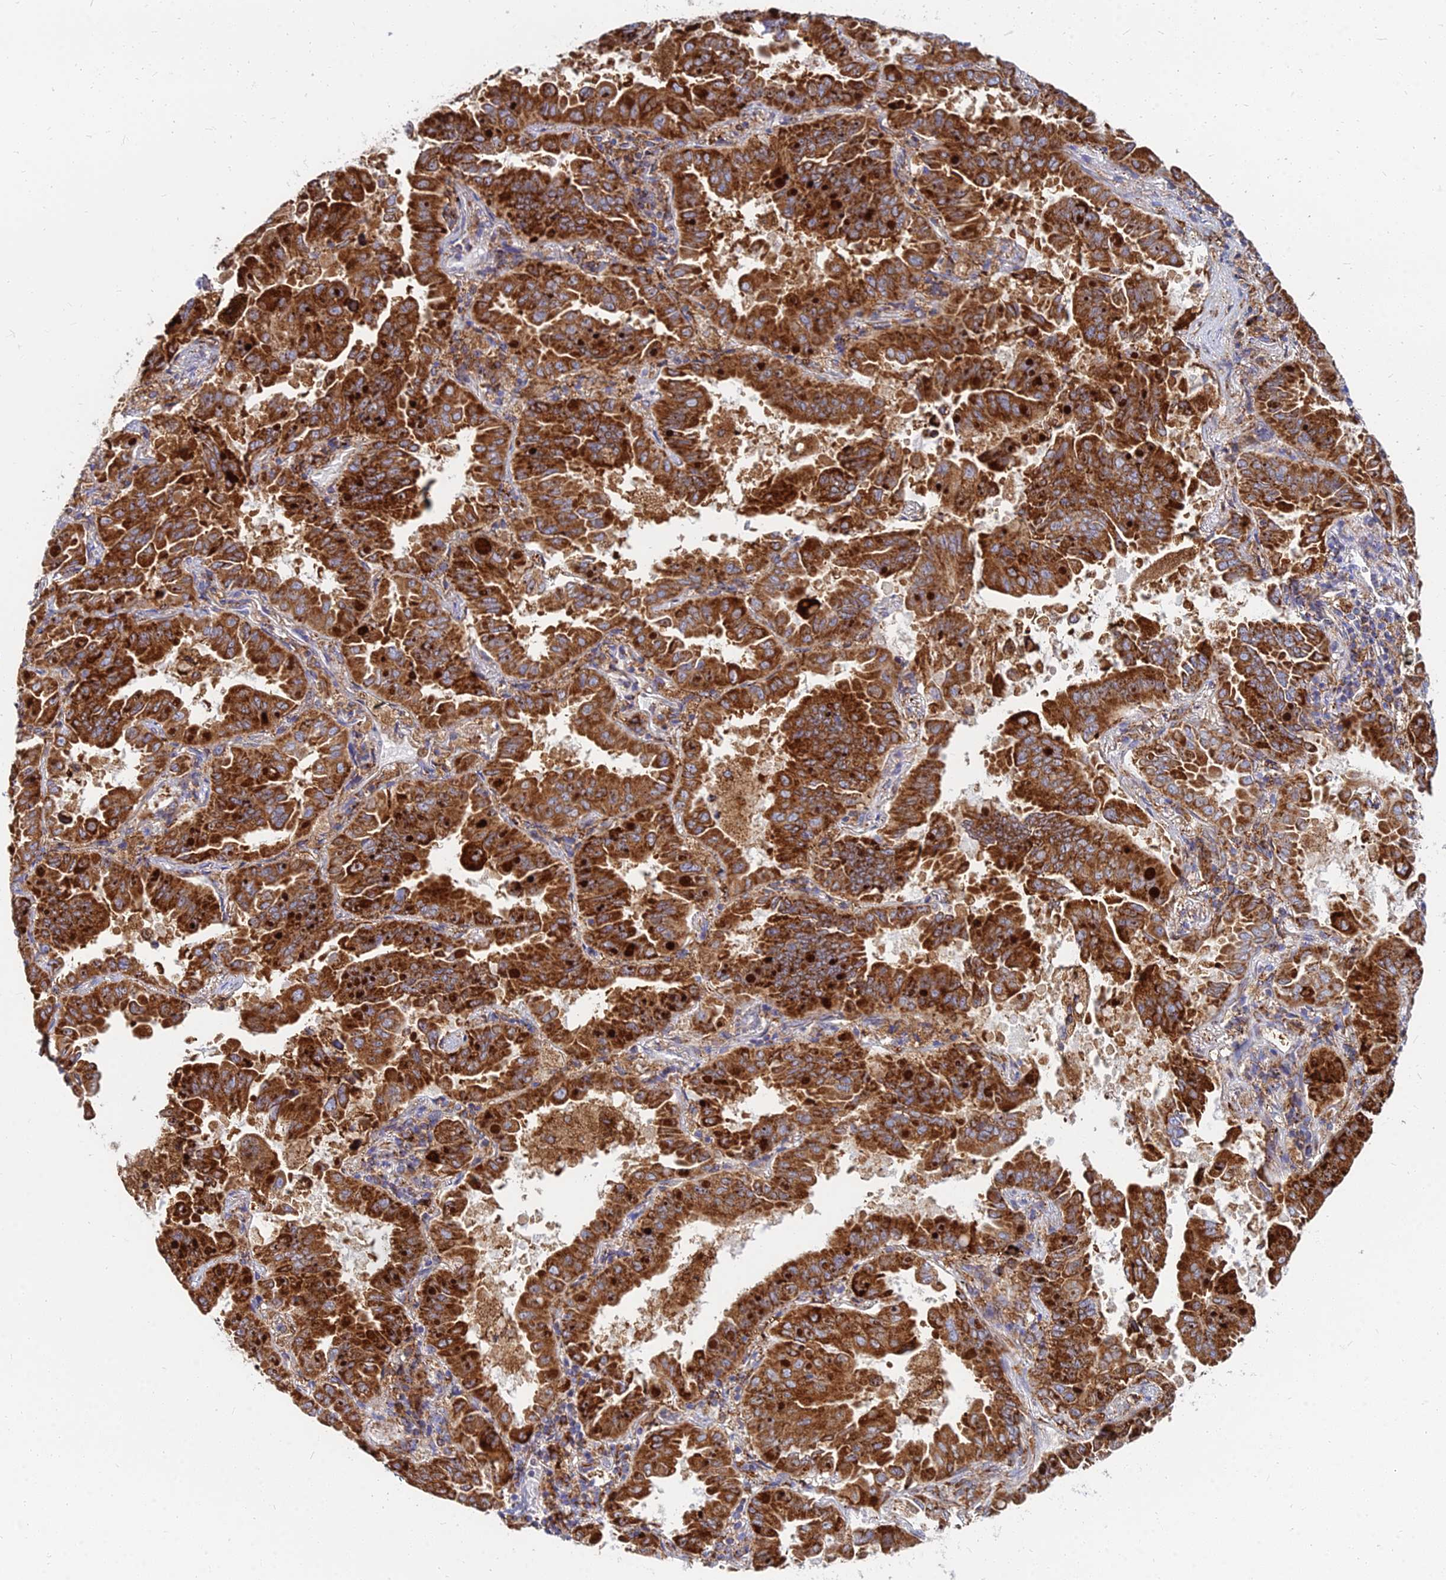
{"staining": {"intensity": "strong", "quantity": ">75%", "location": "cytoplasmic/membranous"}, "tissue": "lung cancer", "cell_type": "Tumor cells", "image_type": "cancer", "snomed": [{"axis": "morphology", "description": "Adenocarcinoma, NOS"}, {"axis": "topography", "description": "Lung"}], "caption": "Immunohistochemical staining of lung adenocarcinoma shows high levels of strong cytoplasmic/membranous protein positivity in about >75% of tumor cells.", "gene": "CCT6B", "patient": {"sex": "male", "age": 64}}